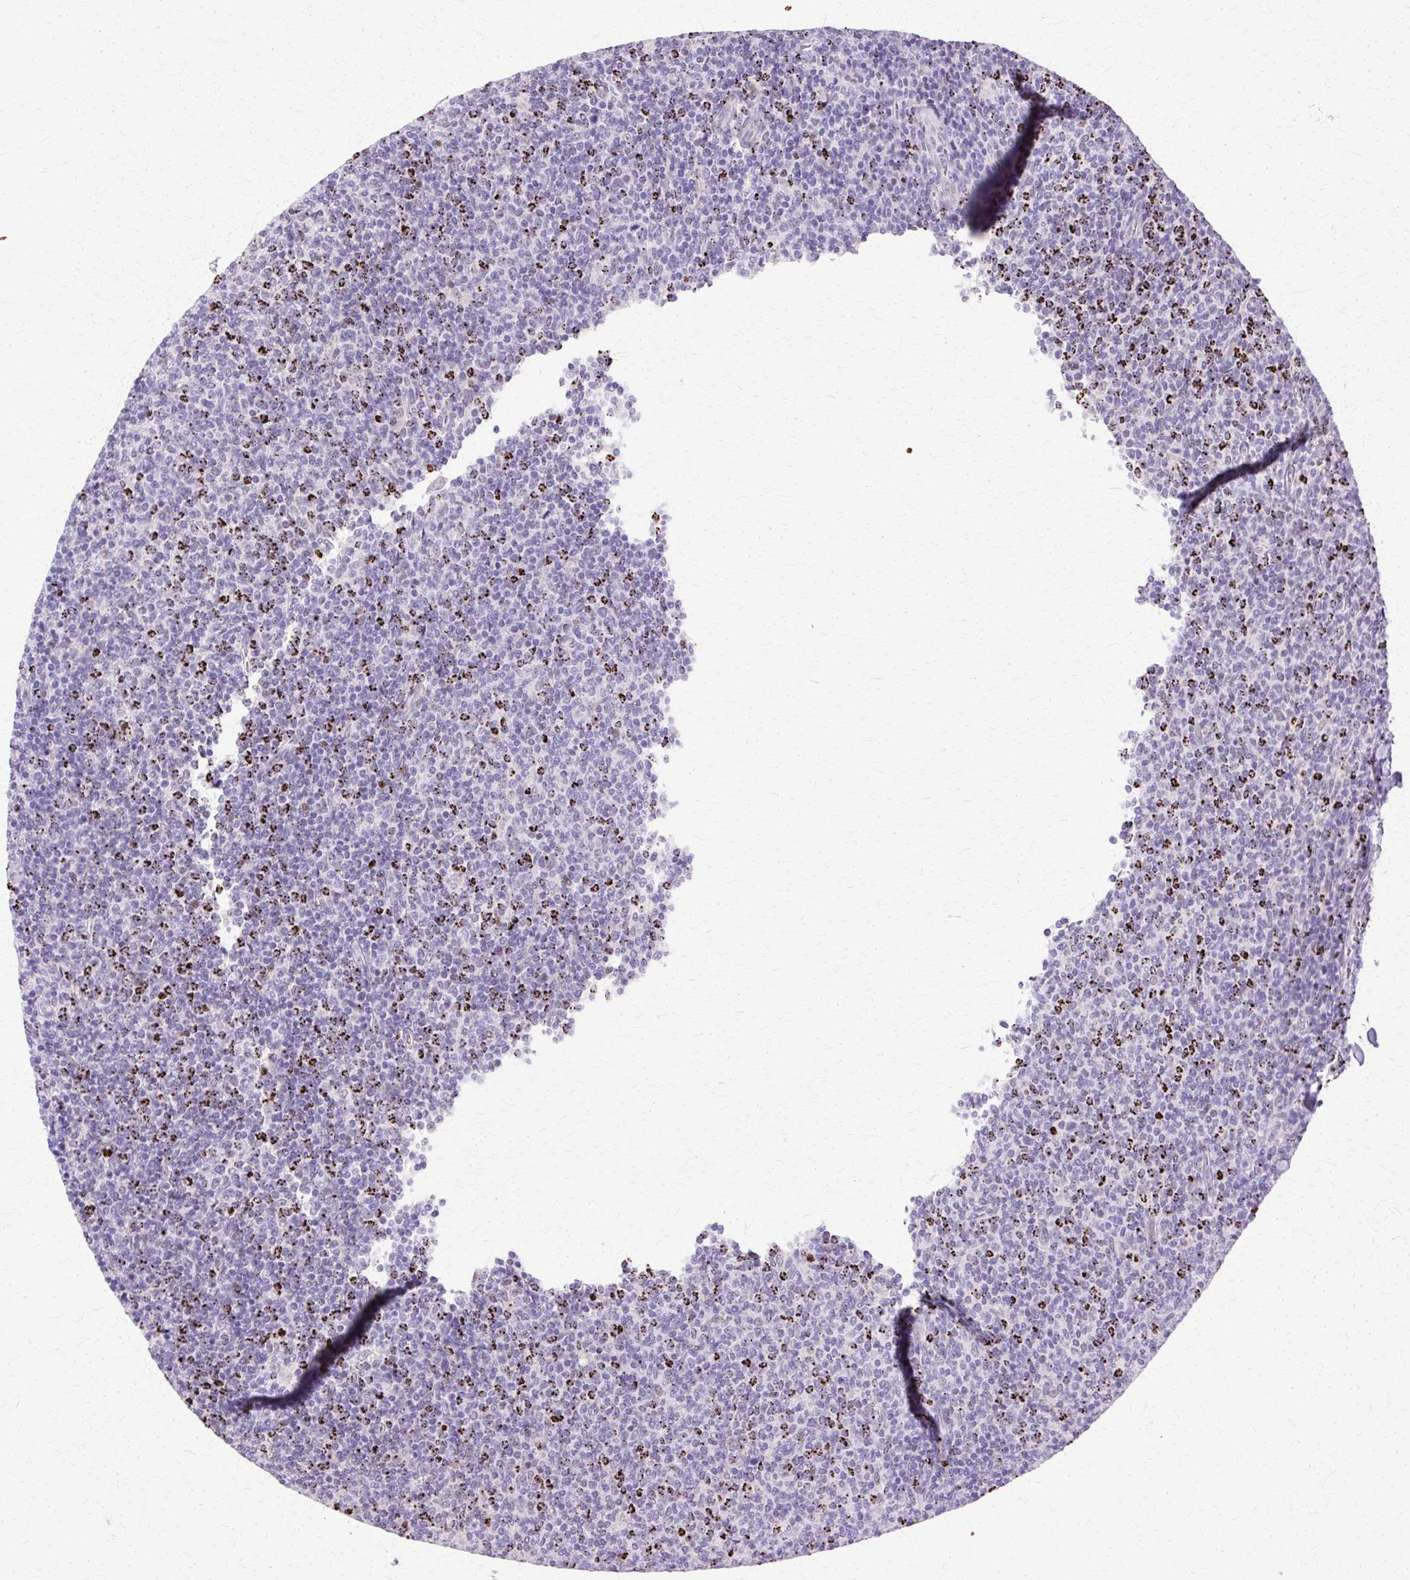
{"staining": {"intensity": "negative", "quantity": "none", "location": "none"}, "tissue": "lymphoma", "cell_type": "Tumor cells", "image_type": "cancer", "snomed": [{"axis": "morphology", "description": "Malignant lymphoma, non-Hodgkin's type, Low grade"}, {"axis": "topography", "description": "Lymph node"}], "caption": "This is an immunohistochemistry photomicrograph of human lymphoma. There is no staining in tumor cells.", "gene": "HSPA8", "patient": {"sex": "male", "age": 52}}